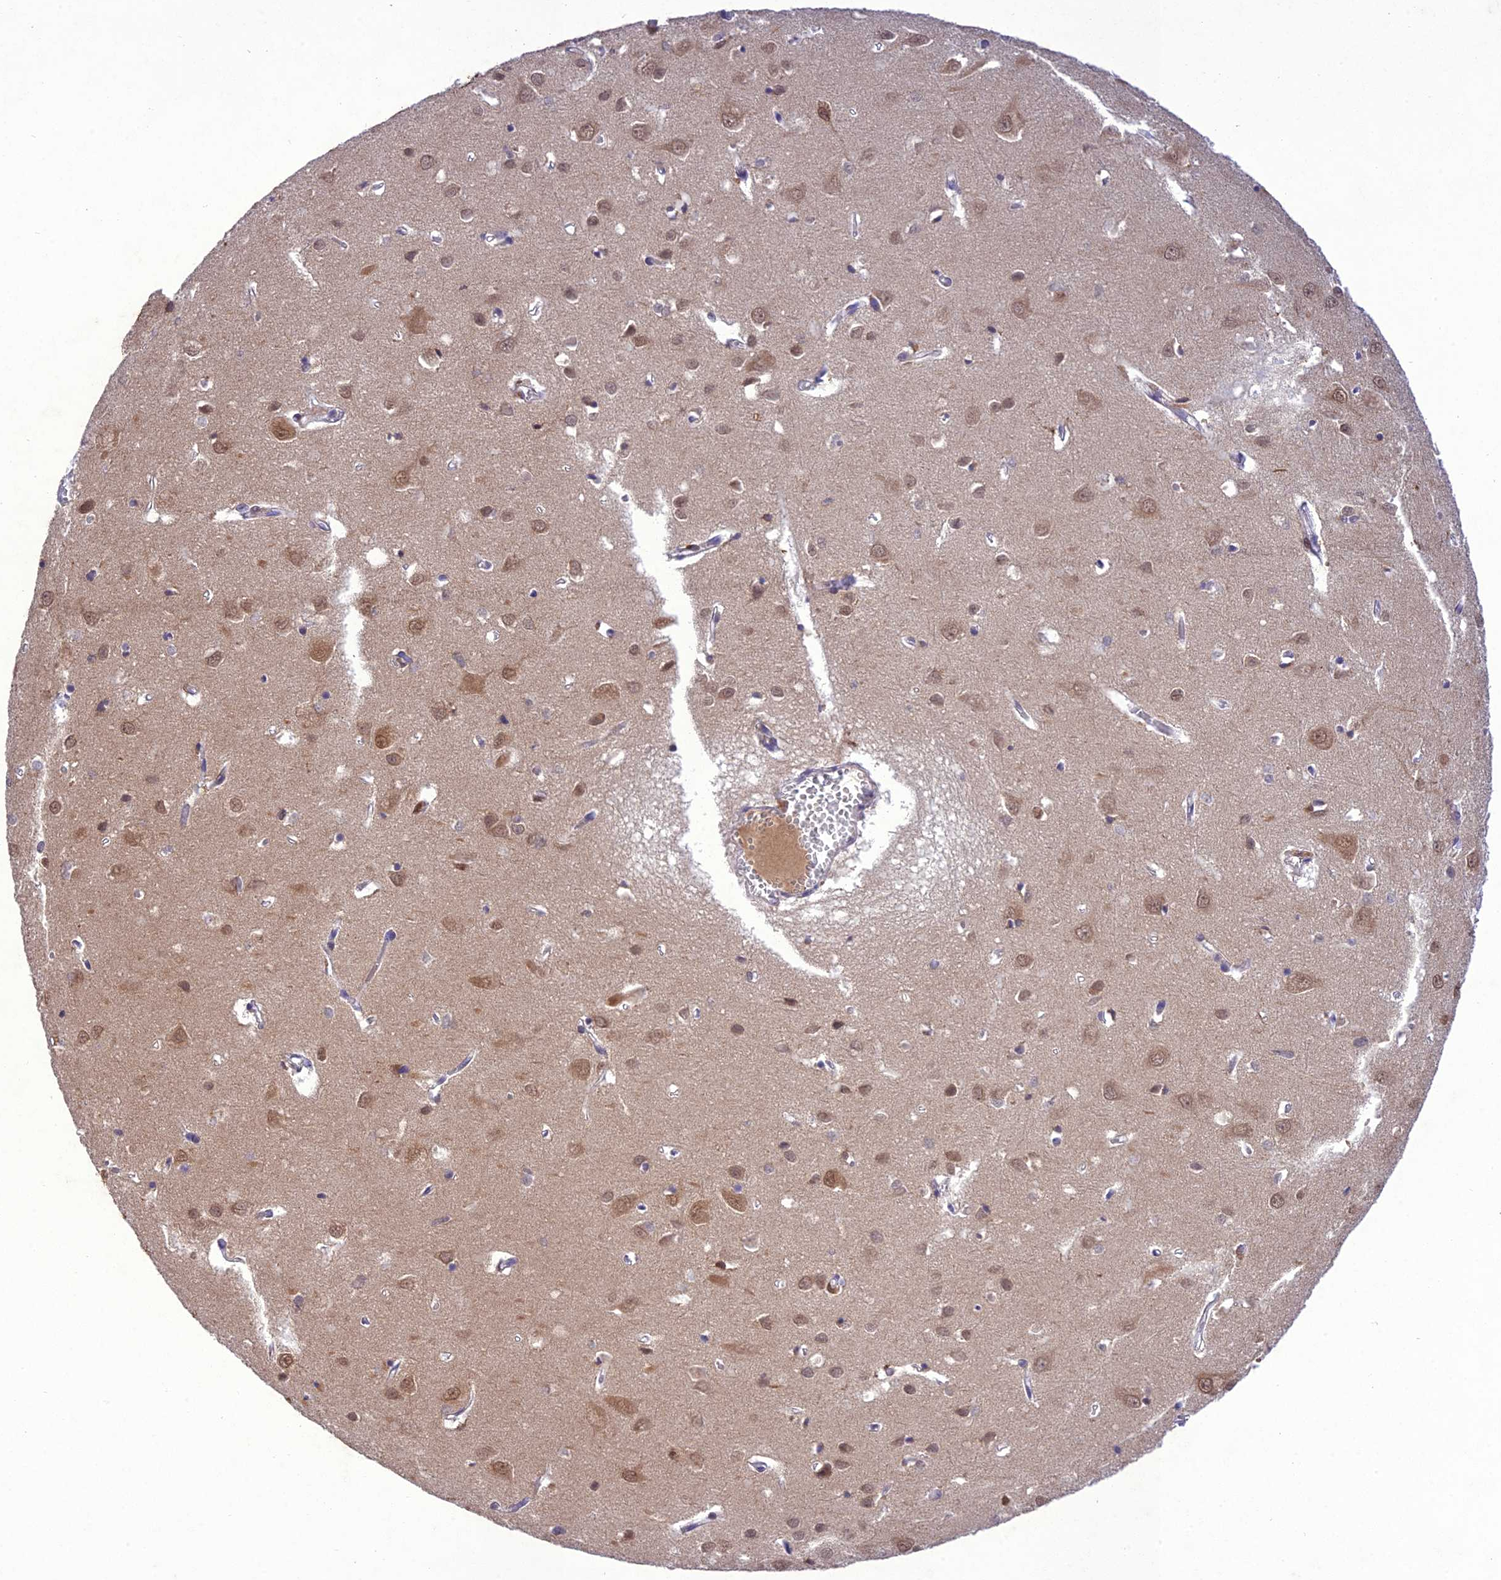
{"staining": {"intensity": "negative", "quantity": "none", "location": "none"}, "tissue": "cerebral cortex", "cell_type": "Endothelial cells", "image_type": "normal", "snomed": [{"axis": "morphology", "description": "Normal tissue, NOS"}, {"axis": "topography", "description": "Cerebral cortex"}], "caption": "This is a histopathology image of immunohistochemistry staining of unremarkable cerebral cortex, which shows no expression in endothelial cells.", "gene": "ANKRD52", "patient": {"sex": "female", "age": 64}}